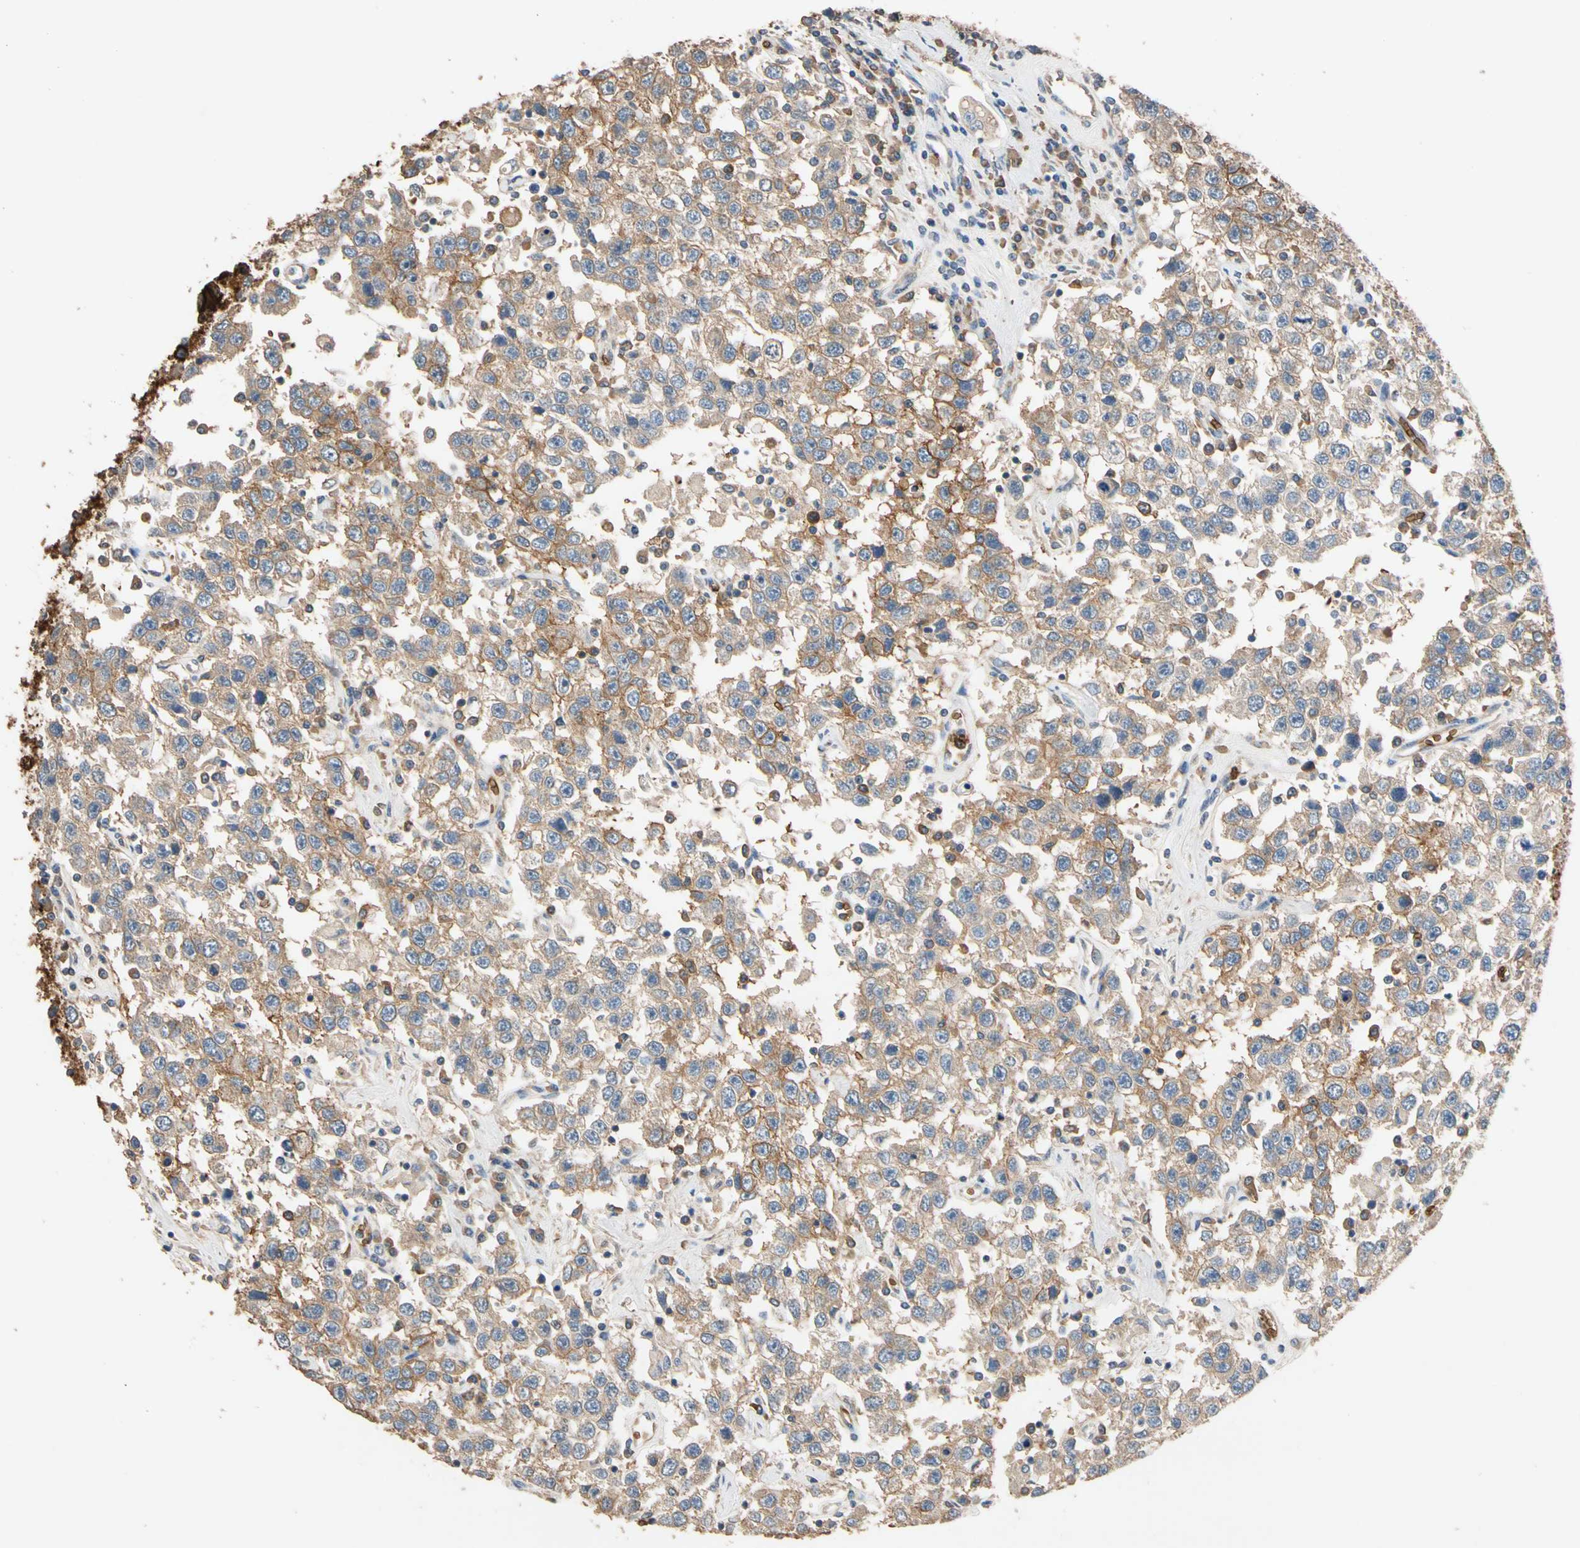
{"staining": {"intensity": "moderate", "quantity": ">75%", "location": "cytoplasmic/membranous"}, "tissue": "testis cancer", "cell_type": "Tumor cells", "image_type": "cancer", "snomed": [{"axis": "morphology", "description": "Seminoma, NOS"}, {"axis": "topography", "description": "Testis"}], "caption": "High-magnification brightfield microscopy of testis cancer stained with DAB (brown) and counterstained with hematoxylin (blue). tumor cells exhibit moderate cytoplasmic/membranous staining is present in about>75% of cells.", "gene": "RIOK2", "patient": {"sex": "male", "age": 41}}